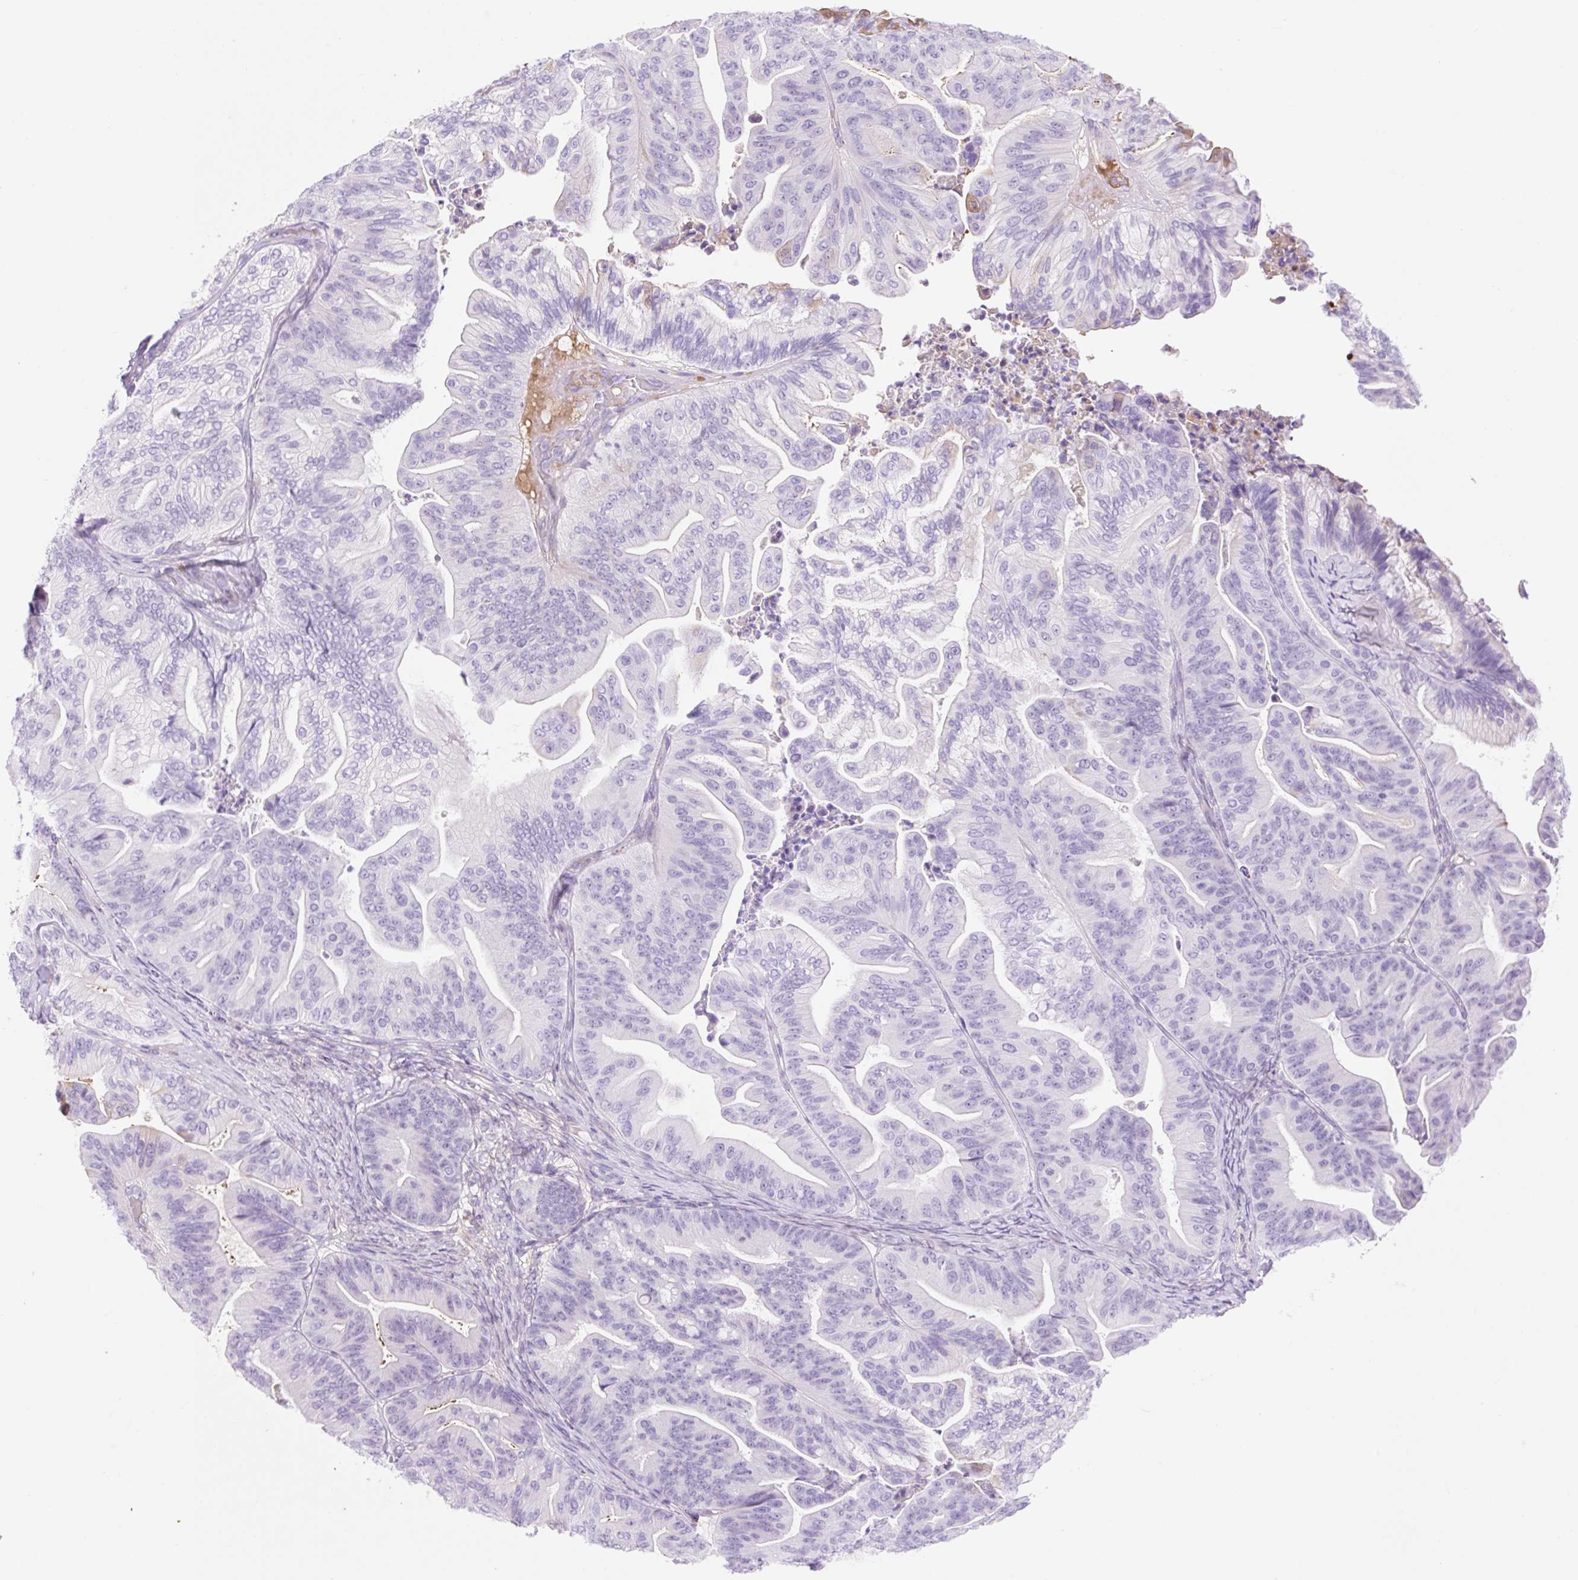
{"staining": {"intensity": "negative", "quantity": "none", "location": "none"}, "tissue": "ovarian cancer", "cell_type": "Tumor cells", "image_type": "cancer", "snomed": [{"axis": "morphology", "description": "Cystadenocarcinoma, mucinous, NOS"}, {"axis": "topography", "description": "Ovary"}], "caption": "Mucinous cystadenocarcinoma (ovarian) was stained to show a protein in brown. There is no significant staining in tumor cells.", "gene": "ZNF121", "patient": {"sex": "female", "age": 67}}